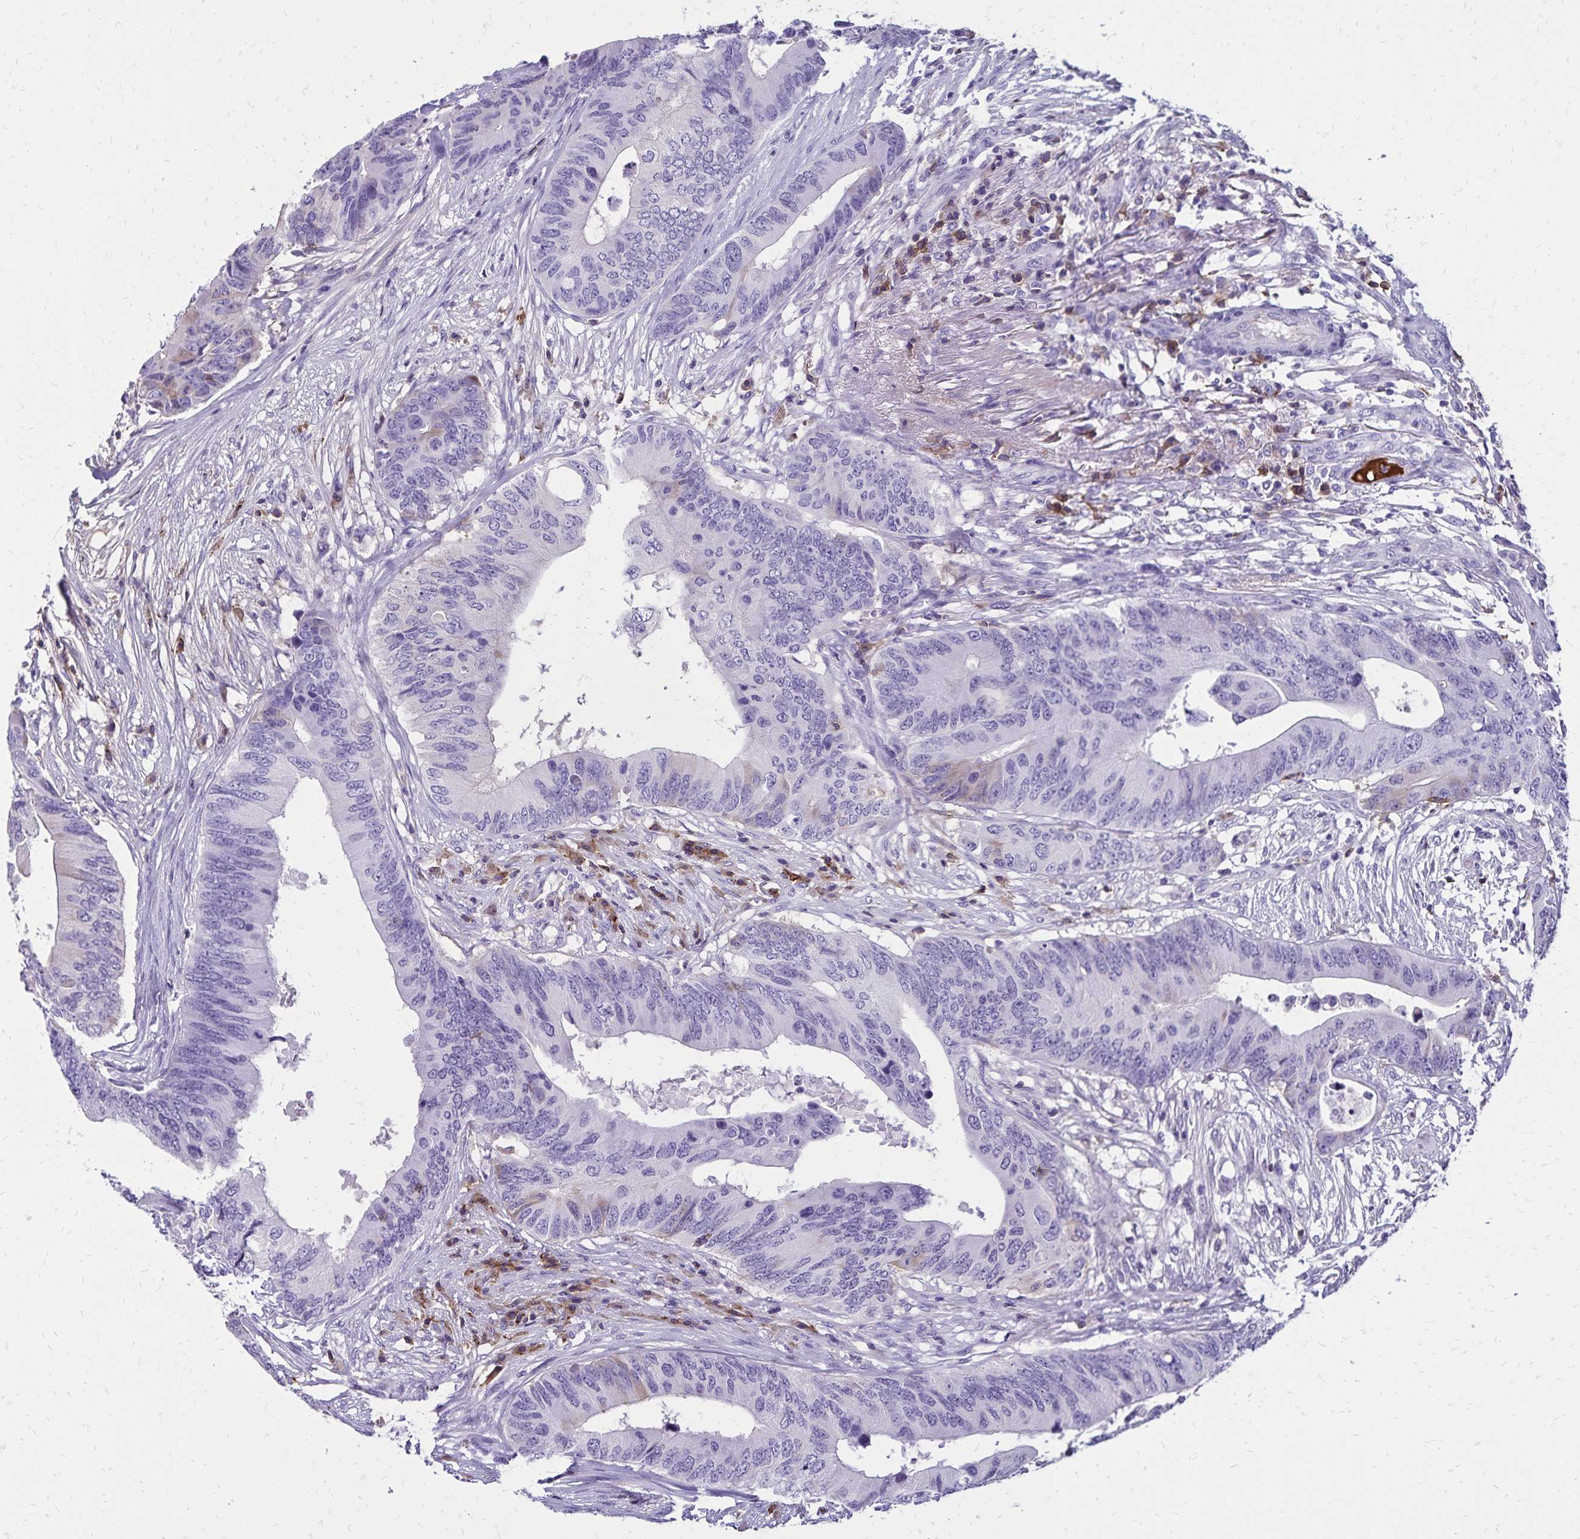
{"staining": {"intensity": "negative", "quantity": "none", "location": "none"}, "tissue": "colorectal cancer", "cell_type": "Tumor cells", "image_type": "cancer", "snomed": [{"axis": "morphology", "description": "Adenocarcinoma, NOS"}, {"axis": "topography", "description": "Colon"}], "caption": "This photomicrograph is of colorectal adenocarcinoma stained with immunohistochemistry (IHC) to label a protein in brown with the nuclei are counter-stained blue. There is no positivity in tumor cells.", "gene": "CD27", "patient": {"sex": "male", "age": 71}}